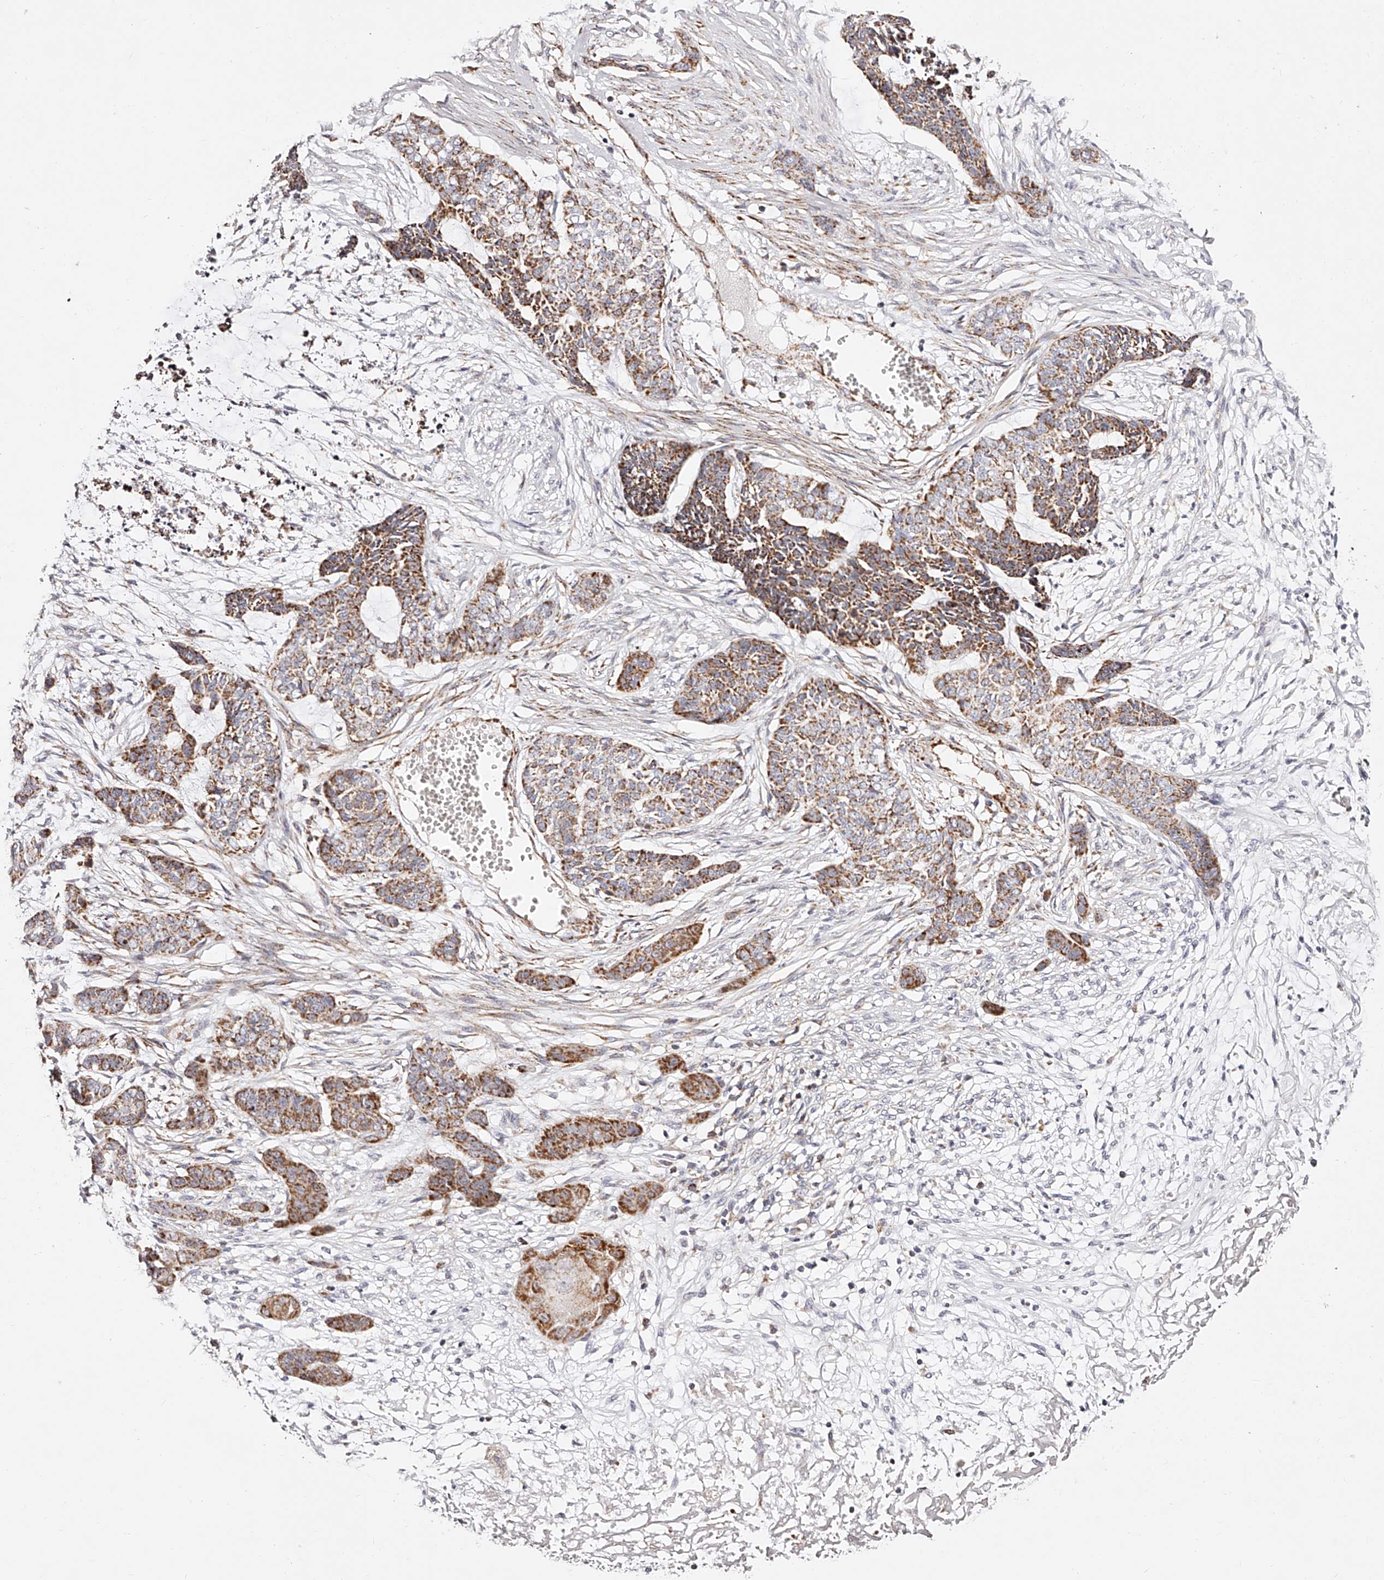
{"staining": {"intensity": "moderate", "quantity": ">75%", "location": "cytoplasmic/membranous"}, "tissue": "skin cancer", "cell_type": "Tumor cells", "image_type": "cancer", "snomed": [{"axis": "morphology", "description": "Basal cell carcinoma"}, {"axis": "topography", "description": "Skin"}], "caption": "Human skin basal cell carcinoma stained with a protein marker reveals moderate staining in tumor cells.", "gene": "NDUFV3", "patient": {"sex": "female", "age": 64}}